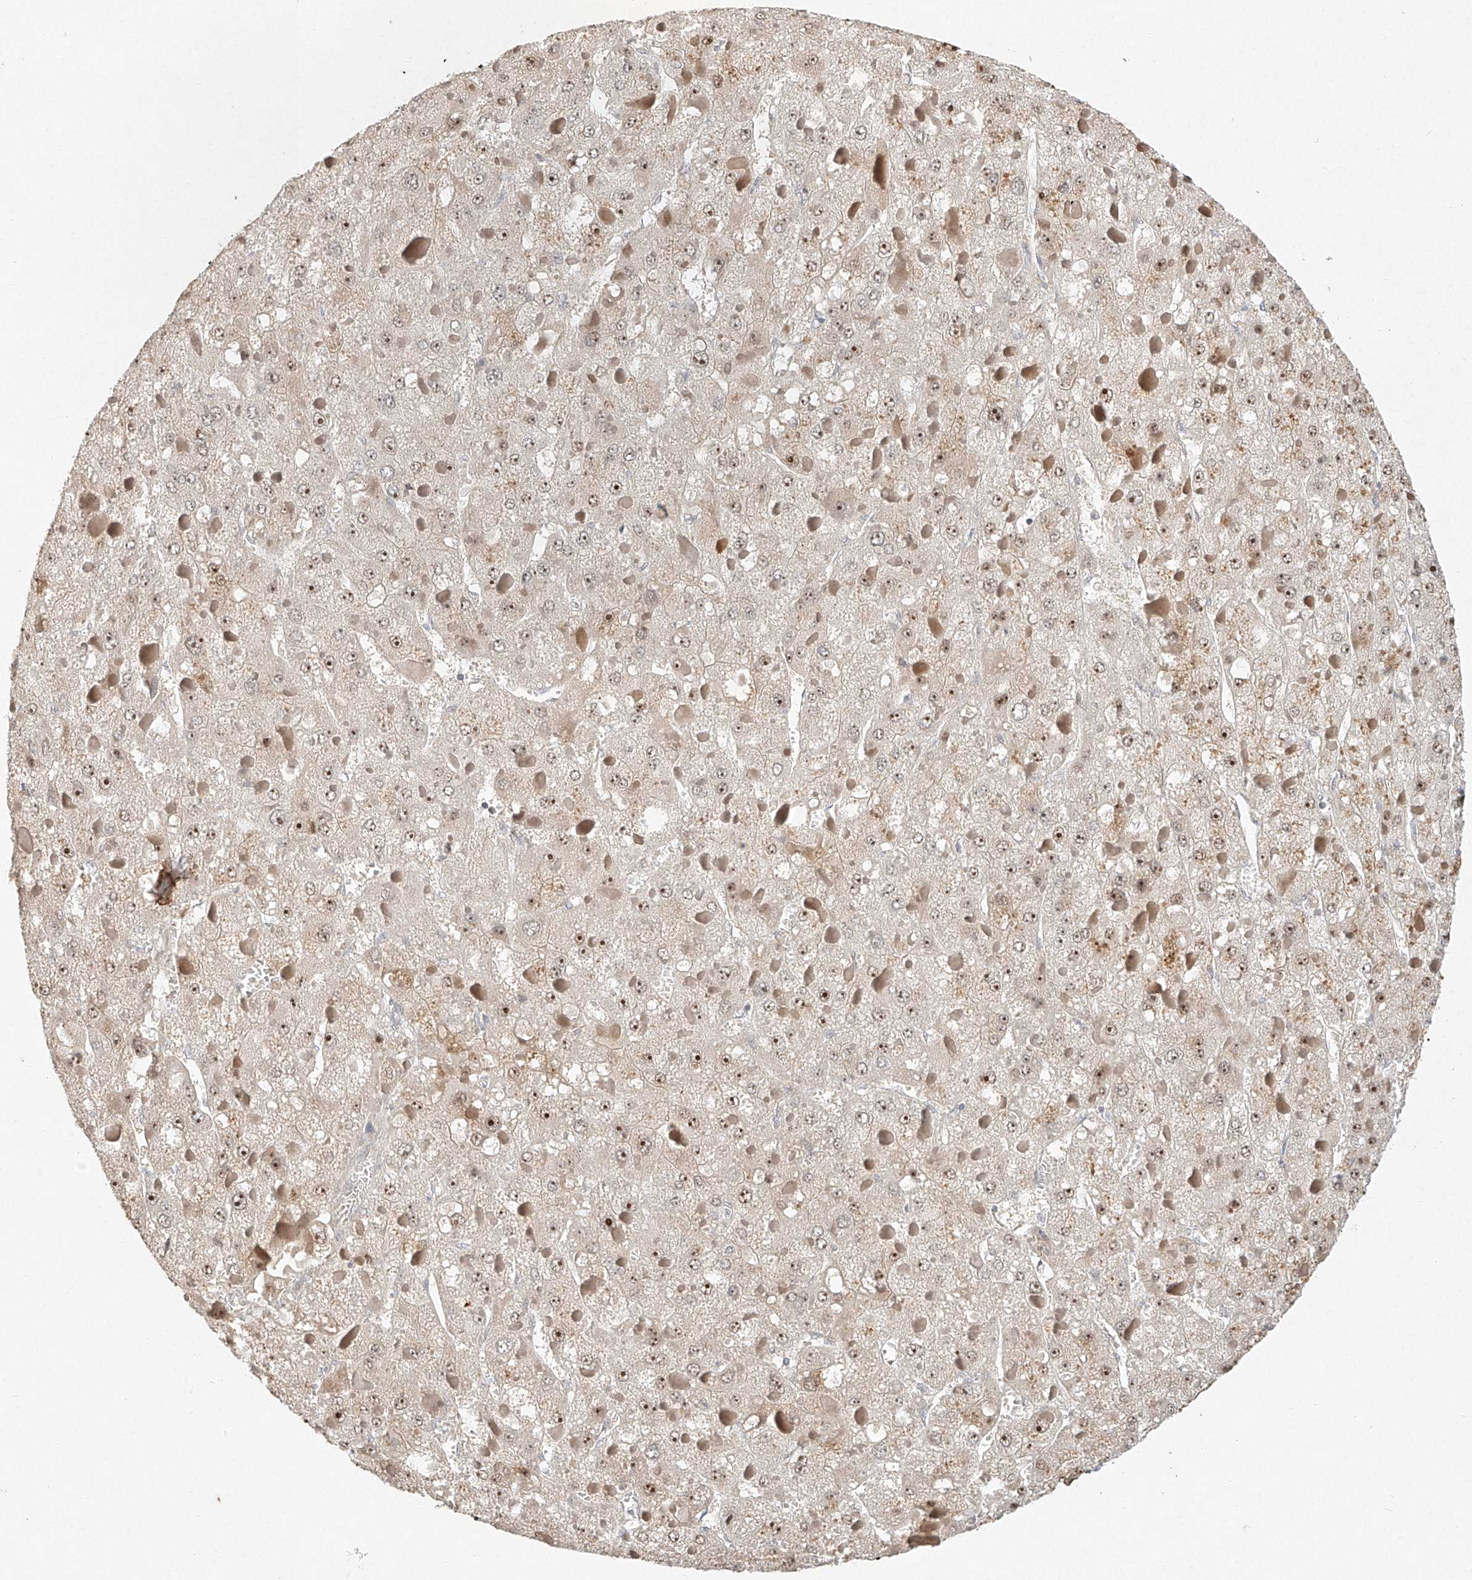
{"staining": {"intensity": "moderate", "quantity": "25%-75%", "location": "nuclear"}, "tissue": "liver cancer", "cell_type": "Tumor cells", "image_type": "cancer", "snomed": [{"axis": "morphology", "description": "Carcinoma, Hepatocellular, NOS"}, {"axis": "topography", "description": "Liver"}], "caption": "This is an image of IHC staining of hepatocellular carcinoma (liver), which shows moderate expression in the nuclear of tumor cells.", "gene": "TASP1", "patient": {"sex": "female", "age": 73}}